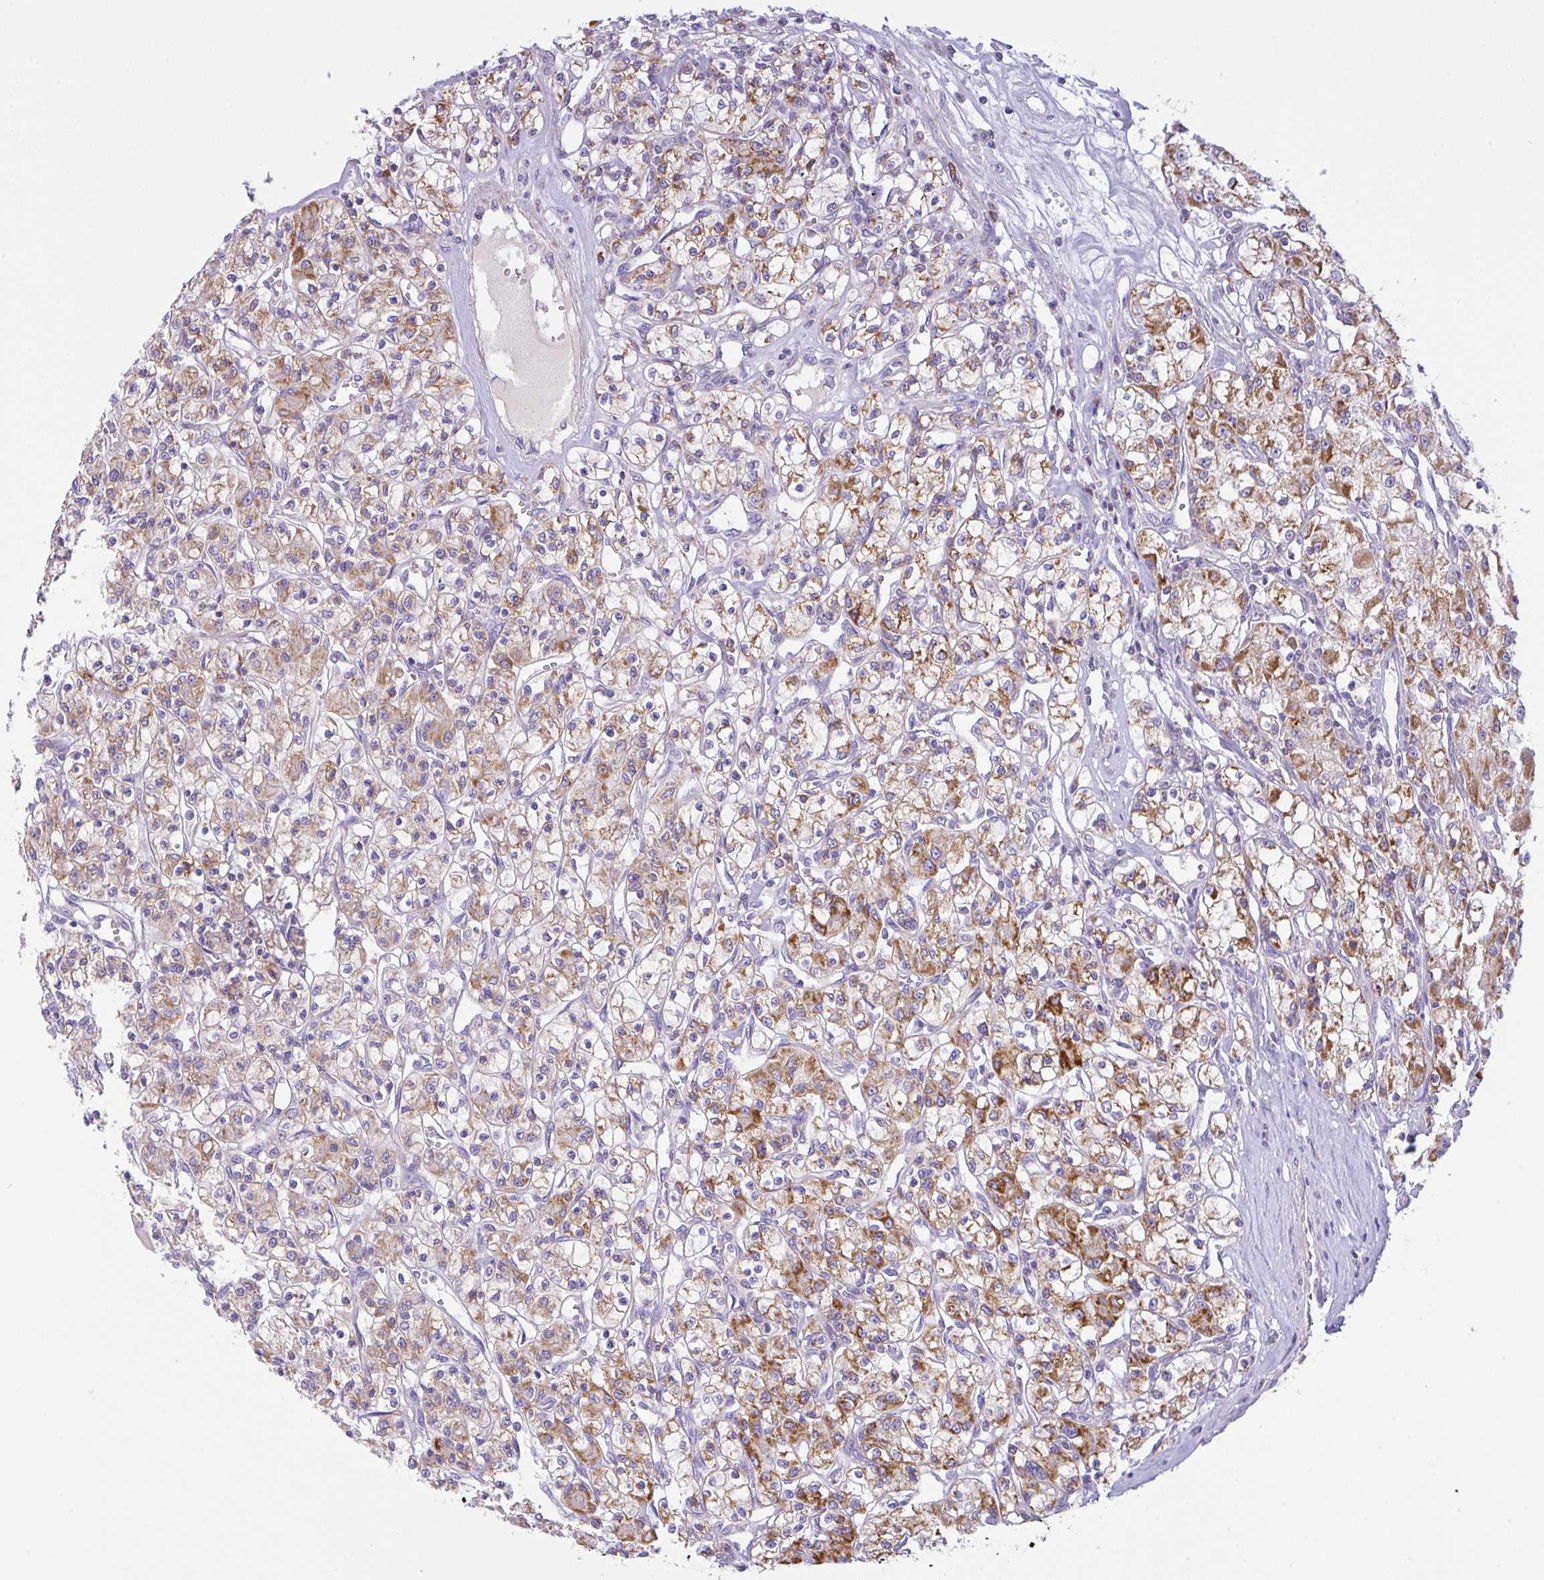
{"staining": {"intensity": "moderate", "quantity": ">75%", "location": "cytoplasmic/membranous"}, "tissue": "renal cancer", "cell_type": "Tumor cells", "image_type": "cancer", "snomed": [{"axis": "morphology", "description": "Adenocarcinoma, NOS"}, {"axis": "topography", "description": "Kidney"}], "caption": "DAB immunohistochemical staining of renal adenocarcinoma reveals moderate cytoplasmic/membranous protein positivity in about >75% of tumor cells.", "gene": "CHDH", "patient": {"sex": "female", "age": 59}}